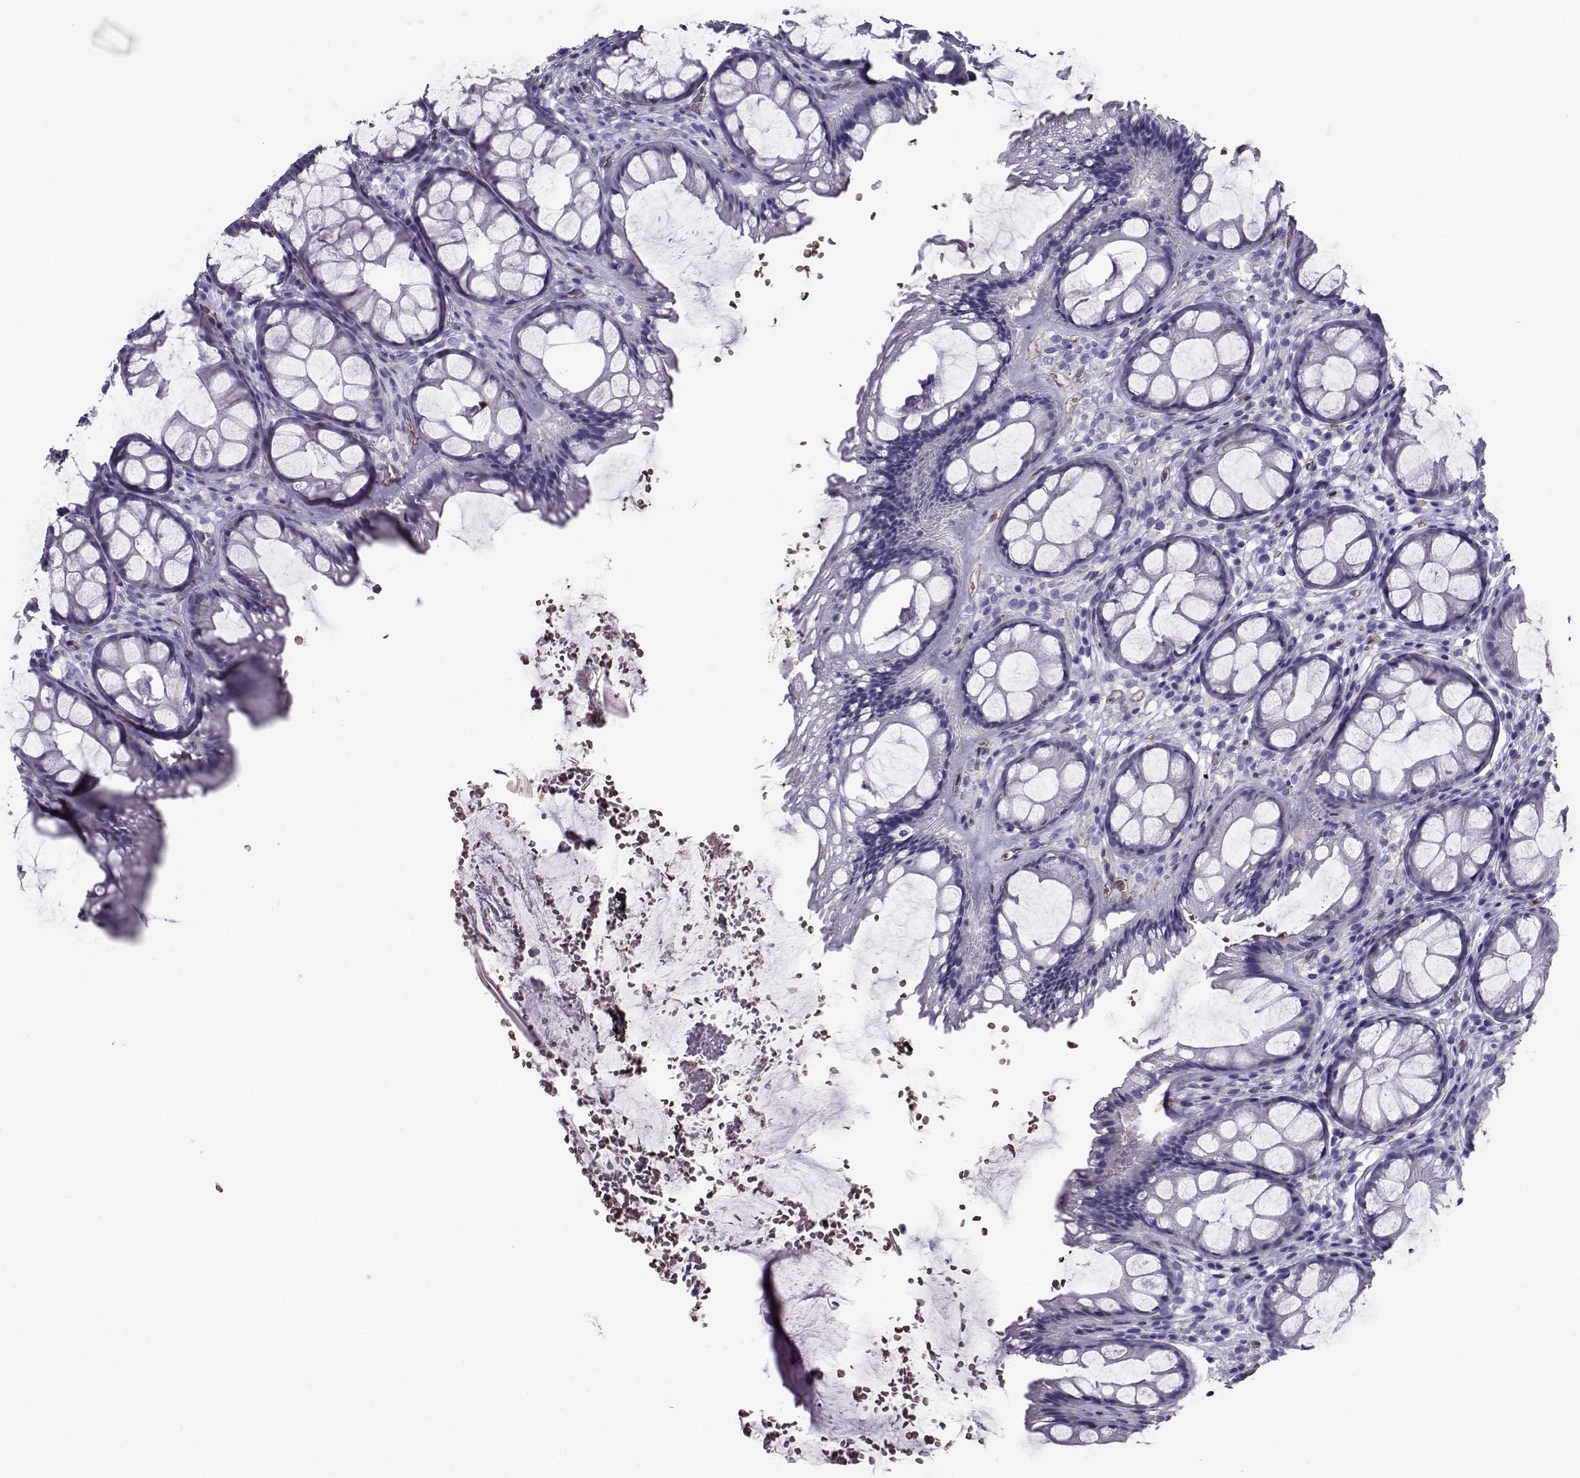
{"staining": {"intensity": "negative", "quantity": "none", "location": "none"}, "tissue": "rectum", "cell_type": "Glandular cells", "image_type": "normal", "snomed": [{"axis": "morphology", "description": "Normal tissue, NOS"}, {"axis": "topography", "description": "Rectum"}], "caption": "High magnification brightfield microscopy of unremarkable rectum stained with DAB (brown) and counterstained with hematoxylin (blue): glandular cells show no significant positivity. (IHC, brightfield microscopy, high magnification).", "gene": "CLUL1", "patient": {"sex": "female", "age": 62}}